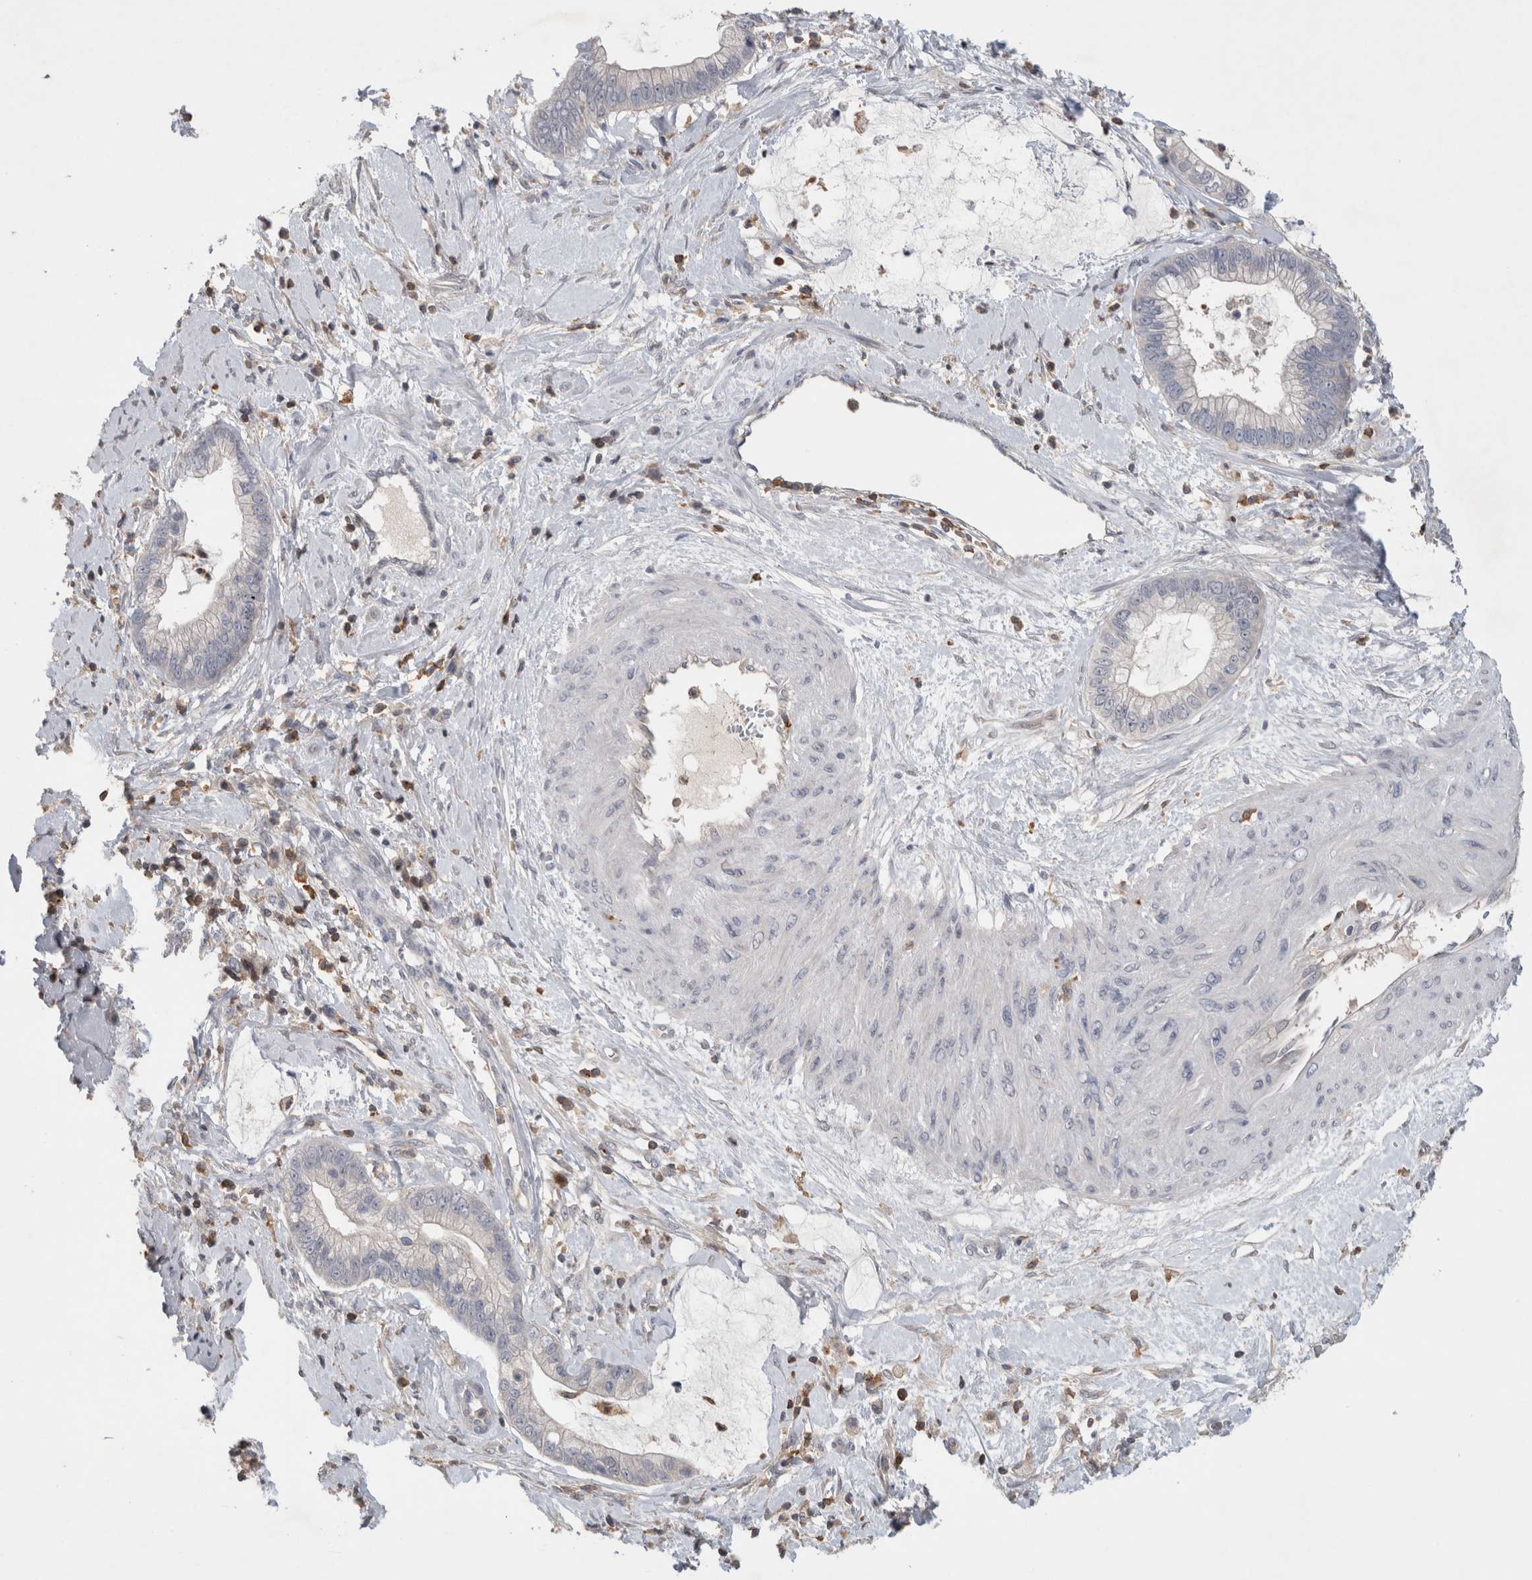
{"staining": {"intensity": "negative", "quantity": "none", "location": "none"}, "tissue": "cervical cancer", "cell_type": "Tumor cells", "image_type": "cancer", "snomed": [{"axis": "morphology", "description": "Adenocarcinoma, NOS"}, {"axis": "topography", "description": "Cervix"}], "caption": "Tumor cells show no significant protein expression in cervical cancer. (DAB (3,3'-diaminobenzidine) immunohistochemistry (IHC) visualized using brightfield microscopy, high magnification).", "gene": "GFRA2", "patient": {"sex": "female", "age": 44}}